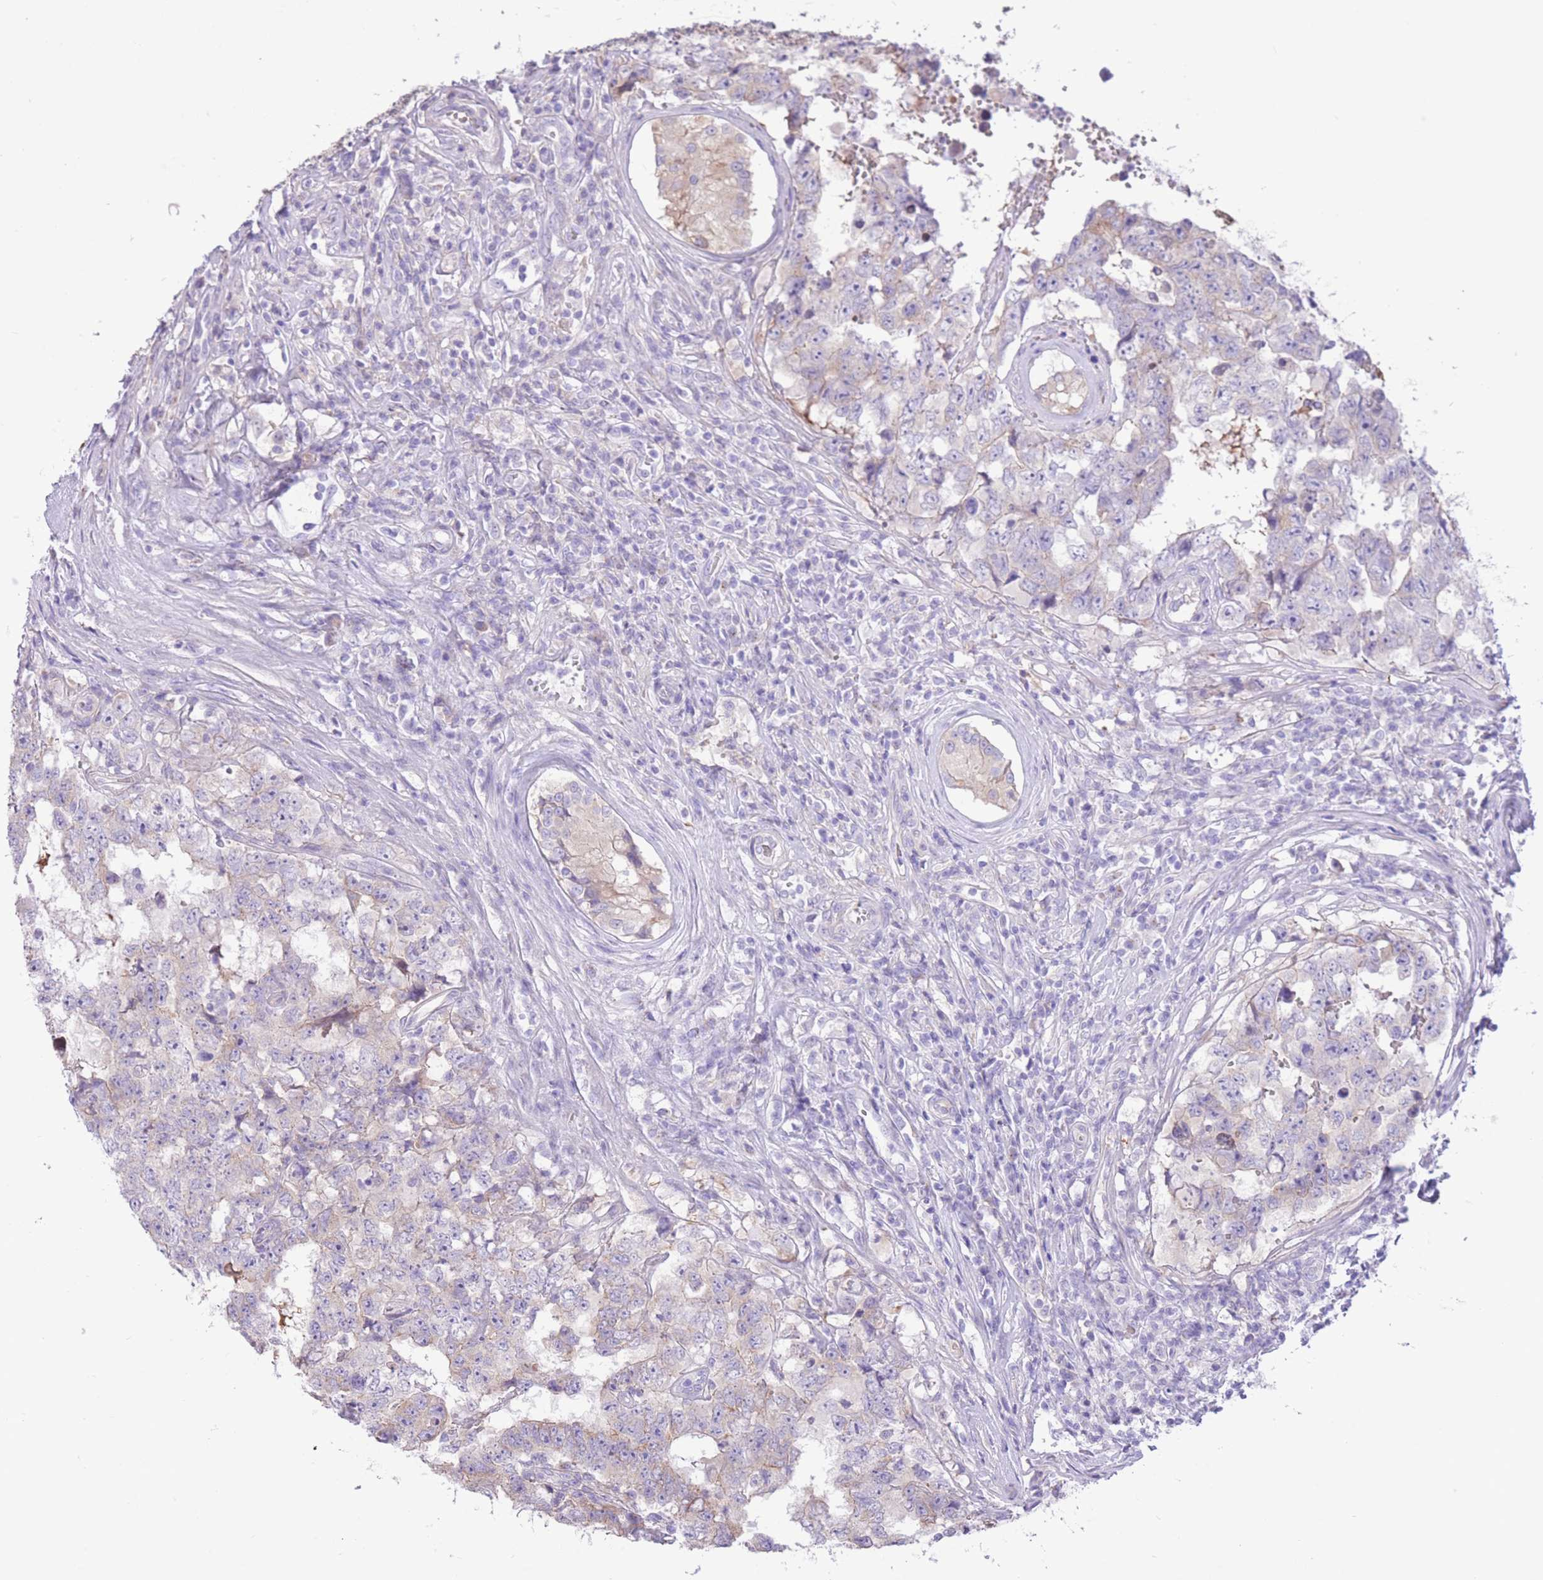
{"staining": {"intensity": "negative", "quantity": "none", "location": "none"}, "tissue": "testis cancer", "cell_type": "Tumor cells", "image_type": "cancer", "snomed": [{"axis": "morphology", "description": "Carcinoma, Embryonal, NOS"}, {"axis": "topography", "description": "Testis"}], "caption": "Immunohistochemical staining of human testis cancer (embryonal carcinoma) shows no significant staining in tumor cells.", "gene": "RHOU", "patient": {"sex": "male", "age": 25}}